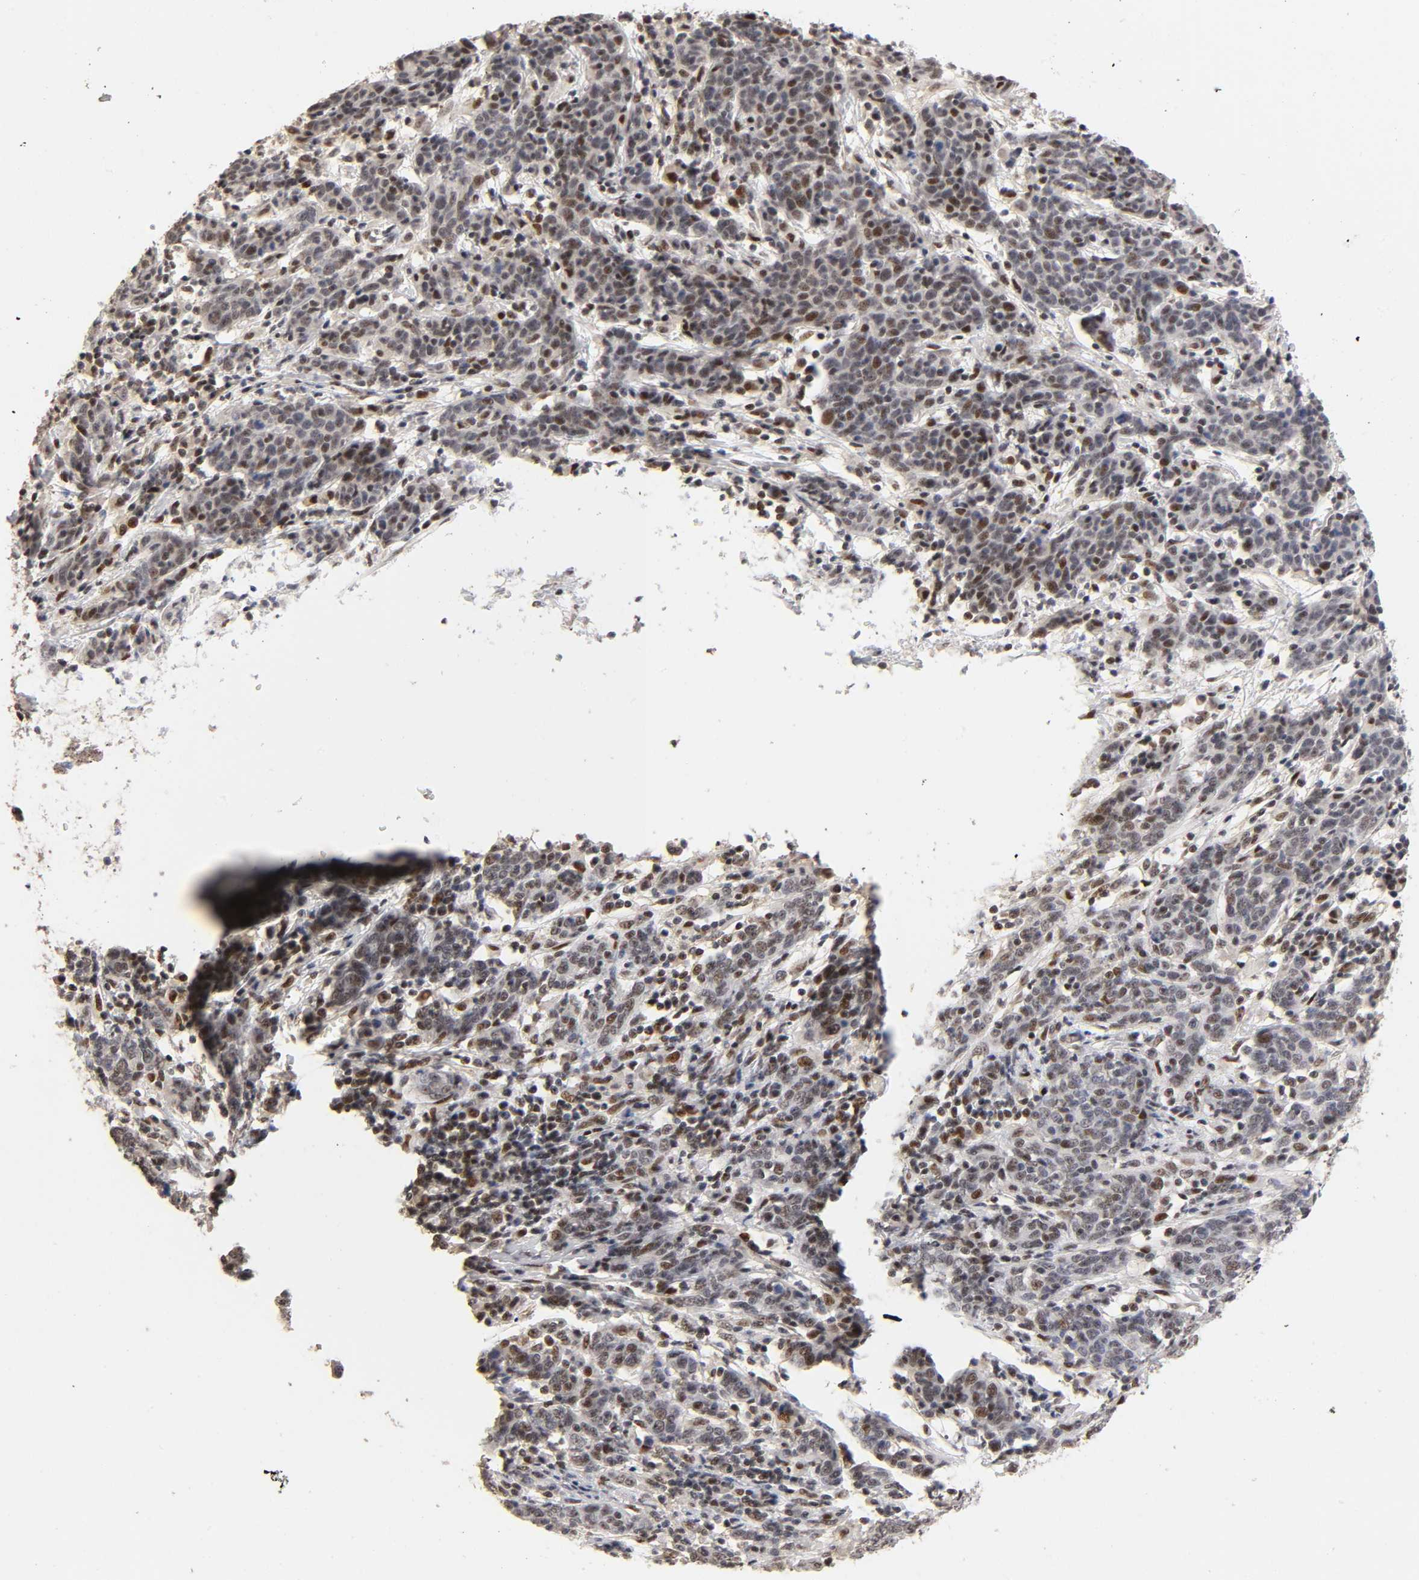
{"staining": {"intensity": "moderate", "quantity": ">75%", "location": "nuclear"}, "tissue": "cervical cancer", "cell_type": "Tumor cells", "image_type": "cancer", "snomed": [{"axis": "morphology", "description": "Normal tissue, NOS"}, {"axis": "morphology", "description": "Squamous cell carcinoma, NOS"}, {"axis": "topography", "description": "Cervix"}], "caption": "Protein expression analysis of squamous cell carcinoma (cervical) reveals moderate nuclear staining in approximately >75% of tumor cells.", "gene": "TP53RK", "patient": {"sex": "female", "age": 67}}